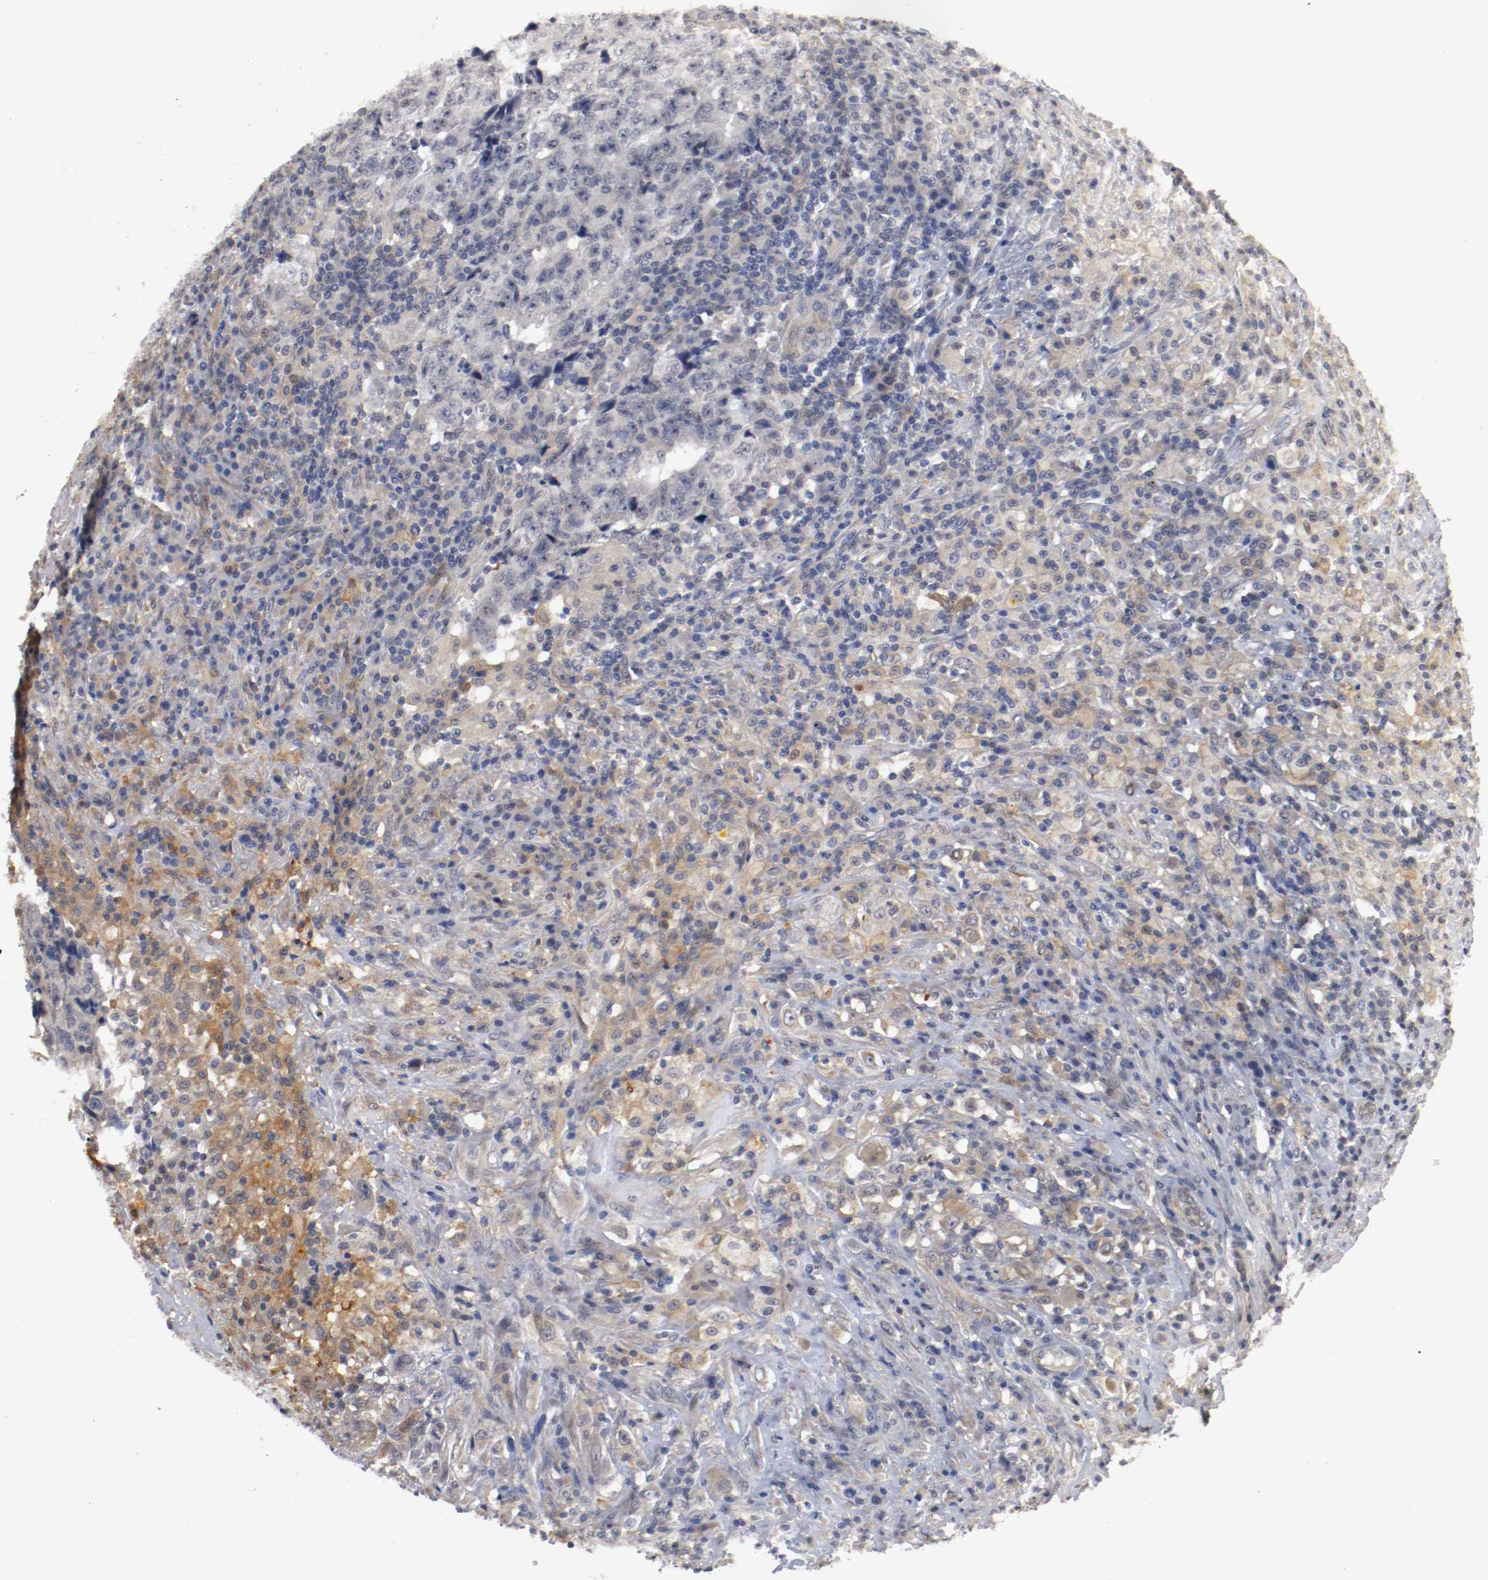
{"staining": {"intensity": "negative", "quantity": "none", "location": "none"}, "tissue": "testis cancer", "cell_type": "Tumor cells", "image_type": "cancer", "snomed": [{"axis": "morphology", "description": "Necrosis, NOS"}, {"axis": "morphology", "description": "Carcinoma, Embryonal, NOS"}, {"axis": "topography", "description": "Testis"}], "caption": "An image of human embryonal carcinoma (testis) is negative for staining in tumor cells.", "gene": "RBM23", "patient": {"sex": "male", "age": 19}}